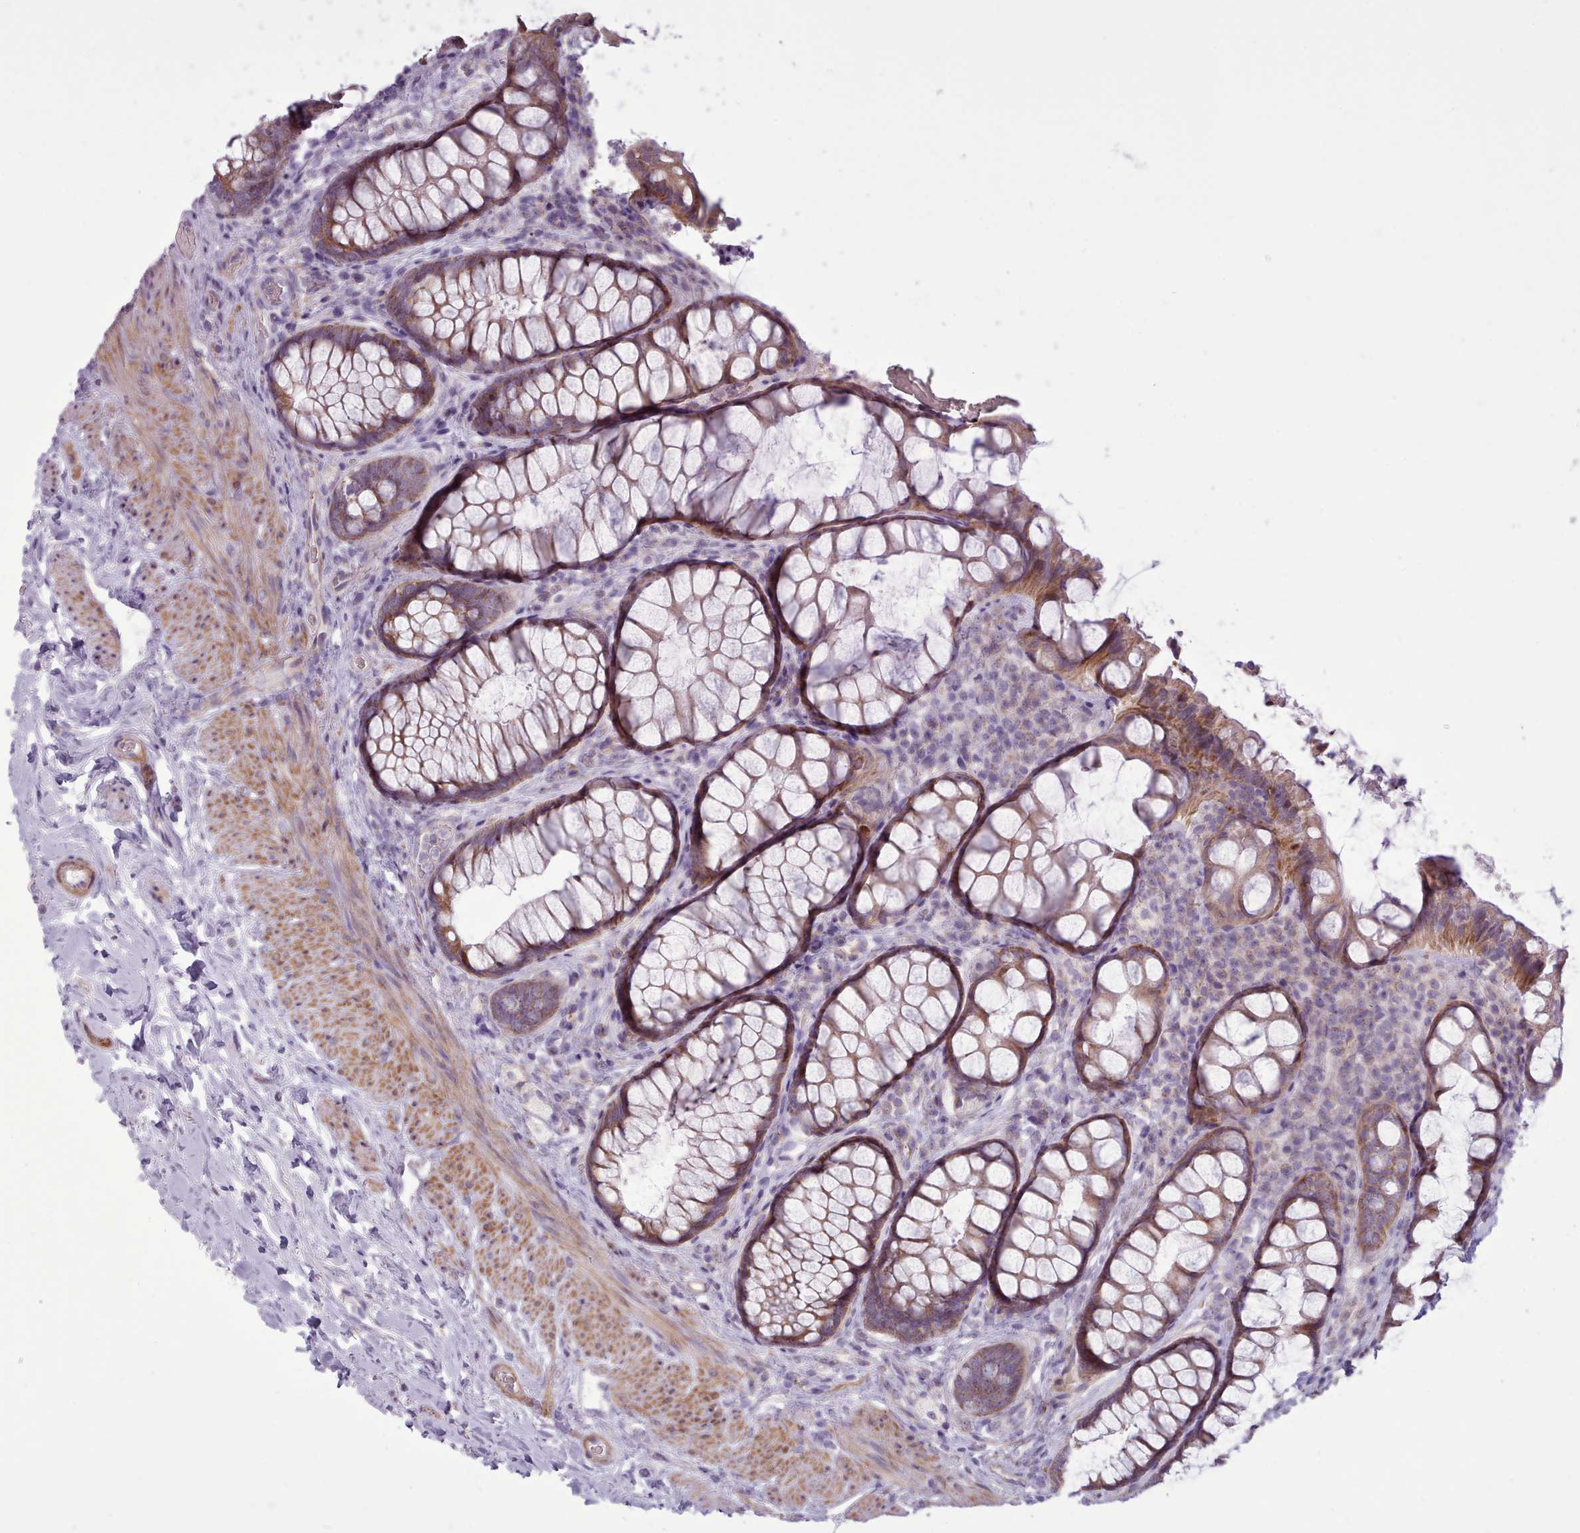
{"staining": {"intensity": "moderate", "quantity": ">75%", "location": "cytoplasmic/membranous"}, "tissue": "rectum", "cell_type": "Glandular cells", "image_type": "normal", "snomed": [{"axis": "morphology", "description": "Normal tissue, NOS"}, {"axis": "topography", "description": "Rectum"}, {"axis": "topography", "description": "Peripheral nerve tissue"}], "caption": "Approximately >75% of glandular cells in normal rectum exhibit moderate cytoplasmic/membranous protein staining as visualized by brown immunohistochemical staining.", "gene": "AVL9", "patient": {"sex": "female", "age": 69}}